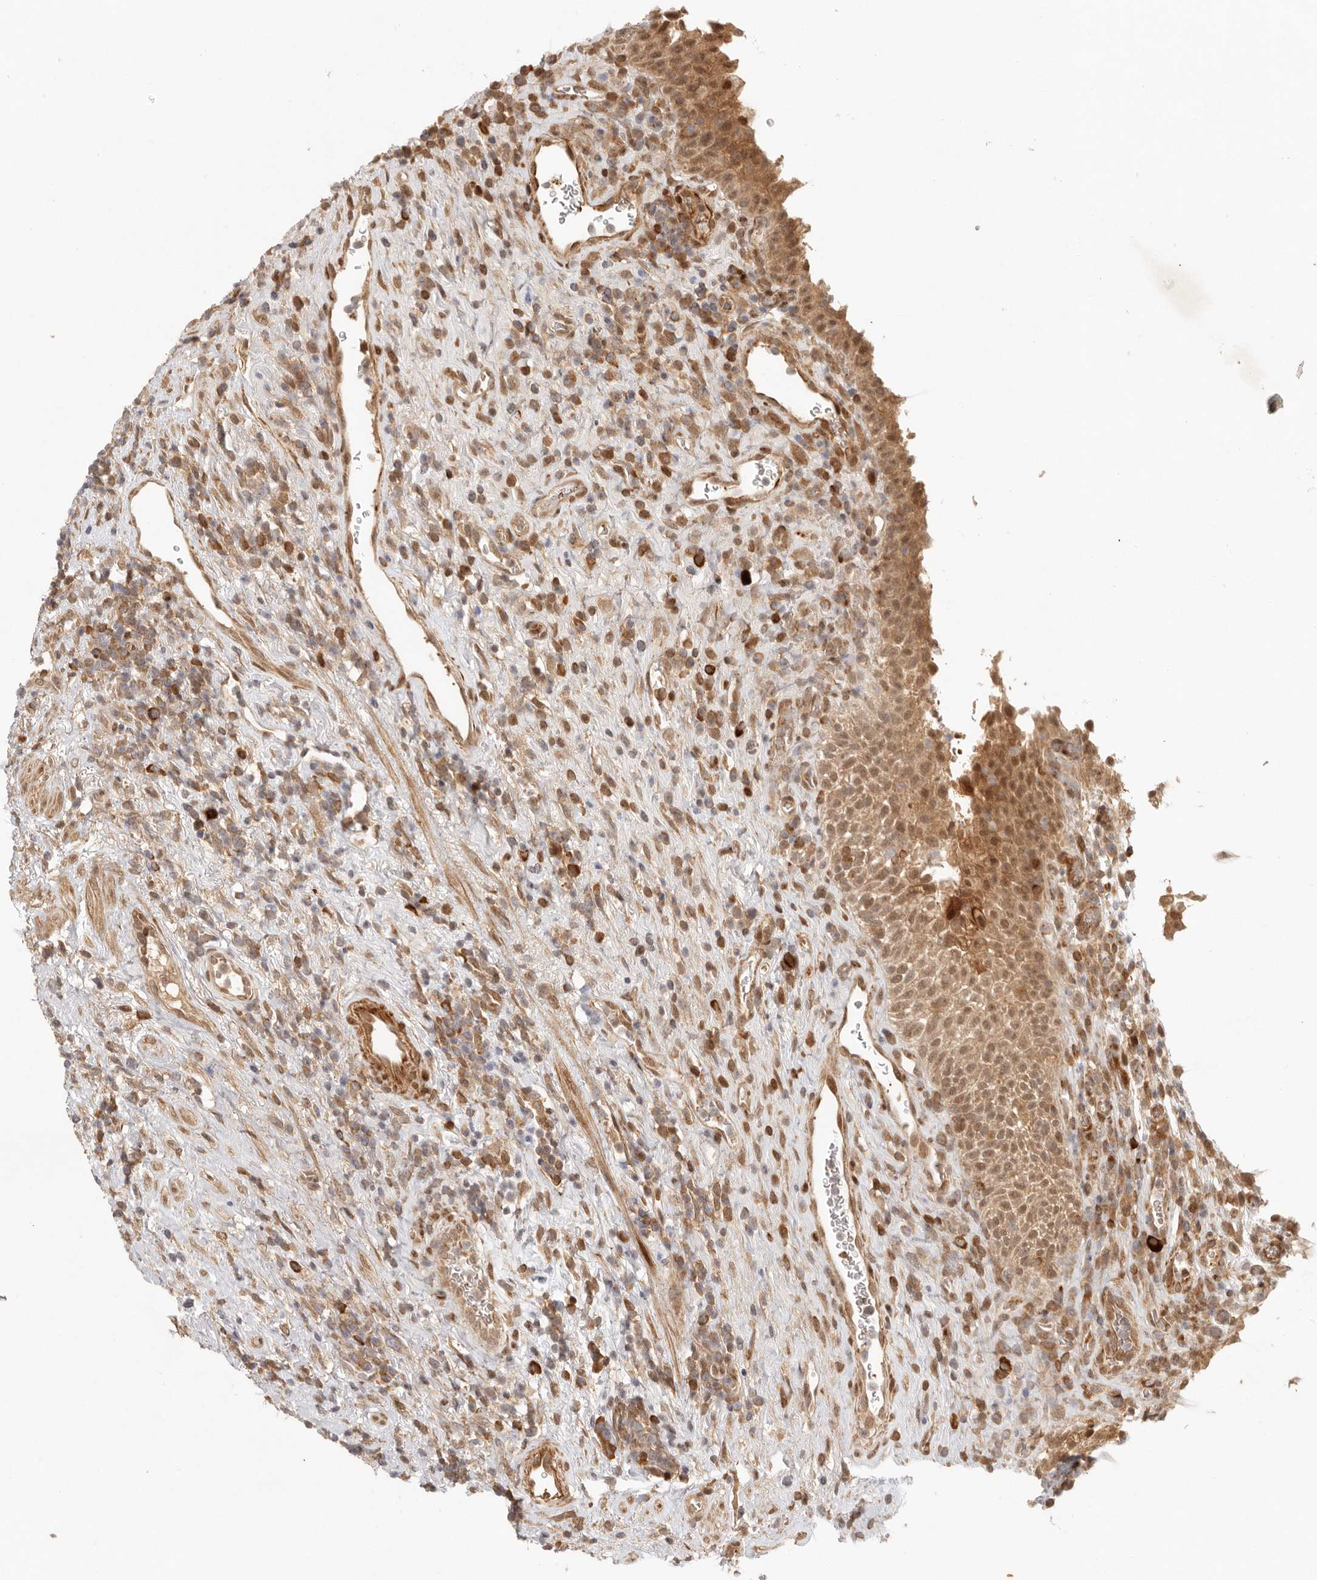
{"staining": {"intensity": "moderate", "quantity": ">75%", "location": "cytoplasmic/membranous,nuclear"}, "tissue": "urinary bladder", "cell_type": "Urothelial cells", "image_type": "normal", "snomed": [{"axis": "morphology", "description": "Normal tissue, NOS"}, {"axis": "morphology", "description": "Inflammation, NOS"}, {"axis": "topography", "description": "Urinary bladder"}], "caption": "This histopathology image shows normal urinary bladder stained with immunohistochemistry to label a protein in brown. The cytoplasmic/membranous,nuclear of urothelial cells show moderate positivity for the protein. Nuclei are counter-stained blue.", "gene": "AHDC1", "patient": {"sex": "female", "age": 75}}